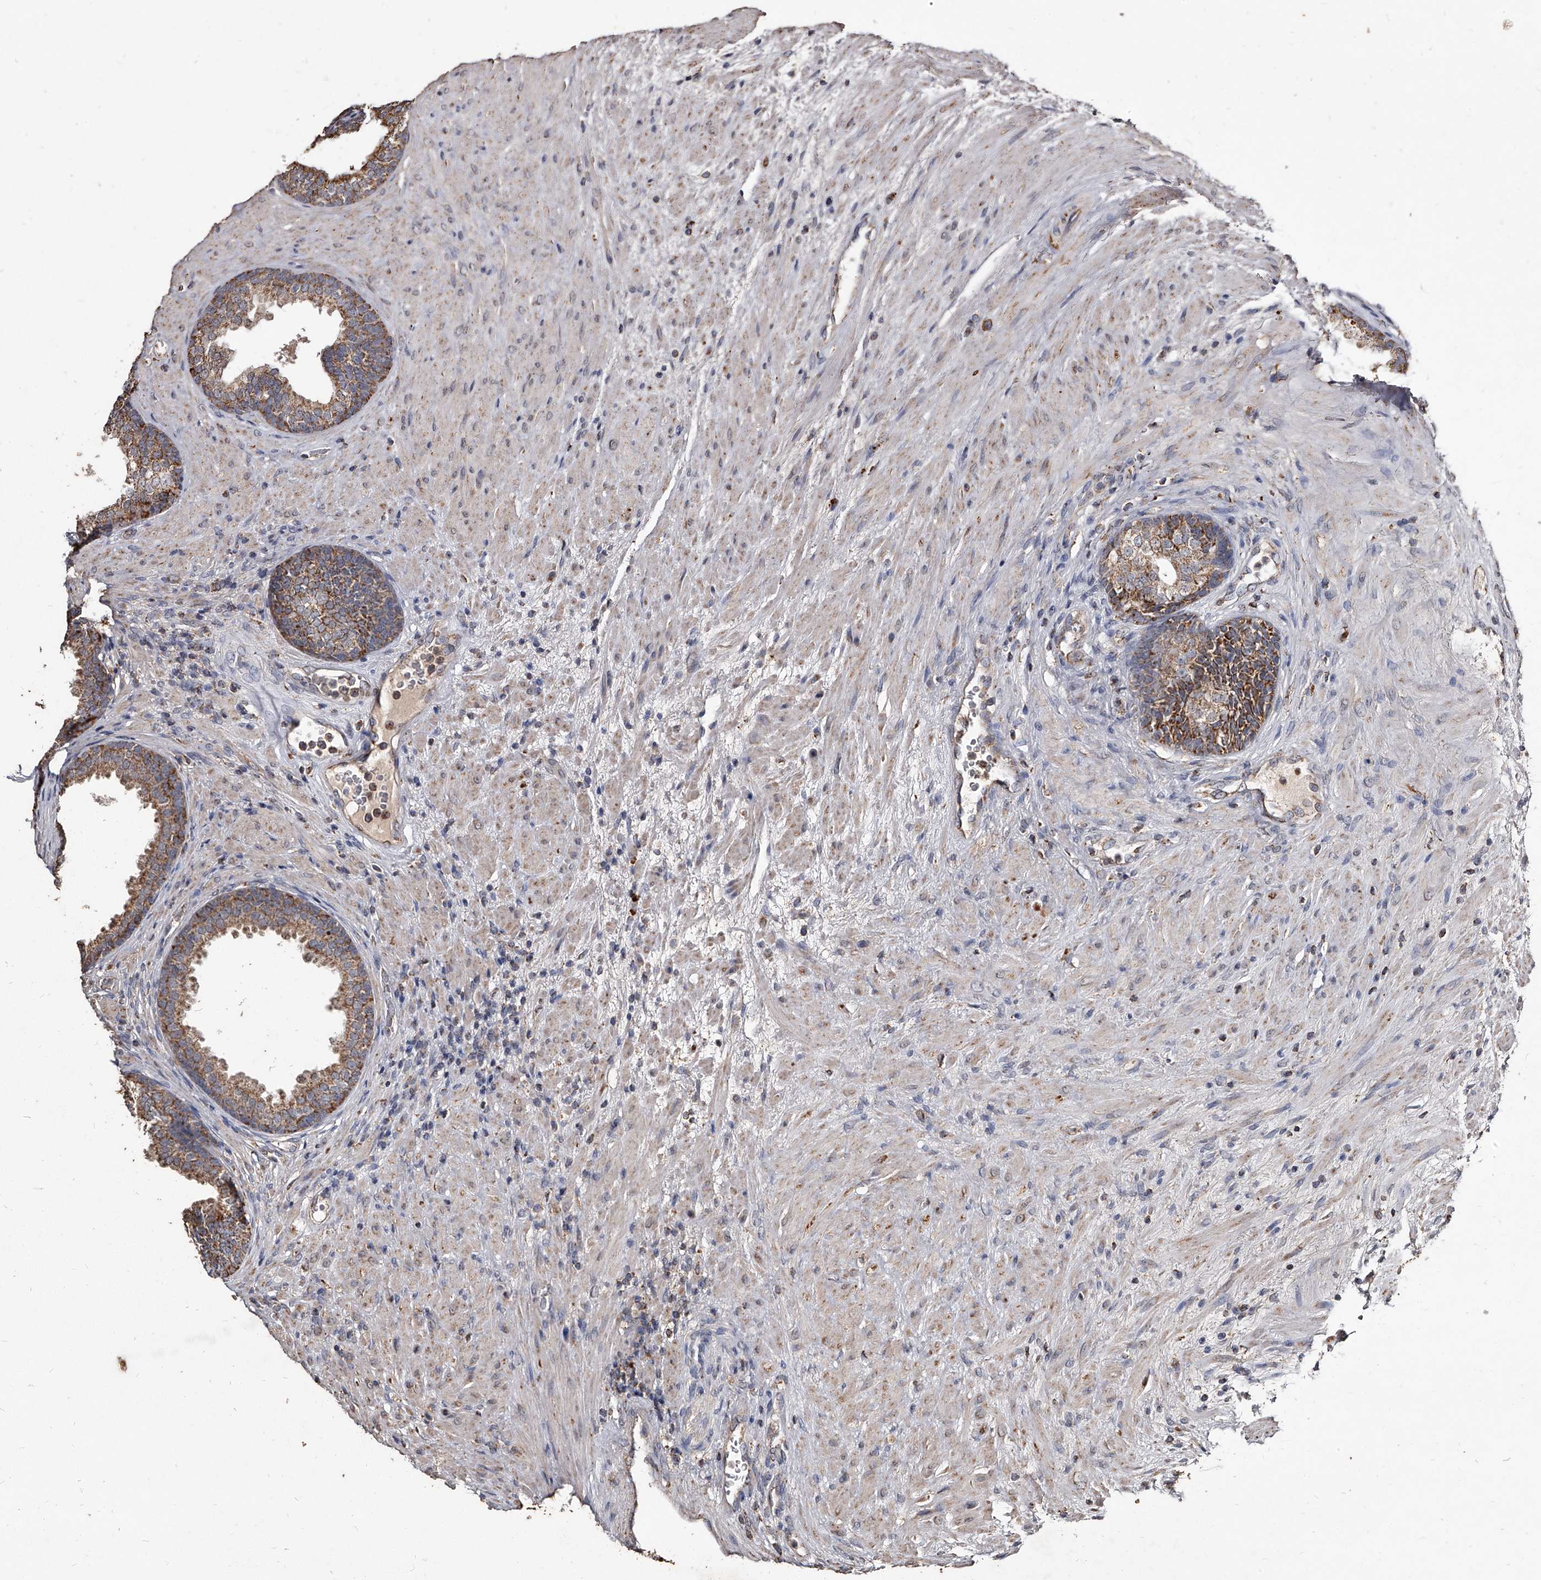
{"staining": {"intensity": "moderate", "quantity": ">75%", "location": "cytoplasmic/membranous"}, "tissue": "prostate", "cell_type": "Glandular cells", "image_type": "normal", "snomed": [{"axis": "morphology", "description": "Normal tissue, NOS"}, {"axis": "topography", "description": "Prostate"}], "caption": "Immunohistochemical staining of benign human prostate shows medium levels of moderate cytoplasmic/membranous positivity in about >75% of glandular cells.", "gene": "GPR183", "patient": {"sex": "male", "age": 76}}